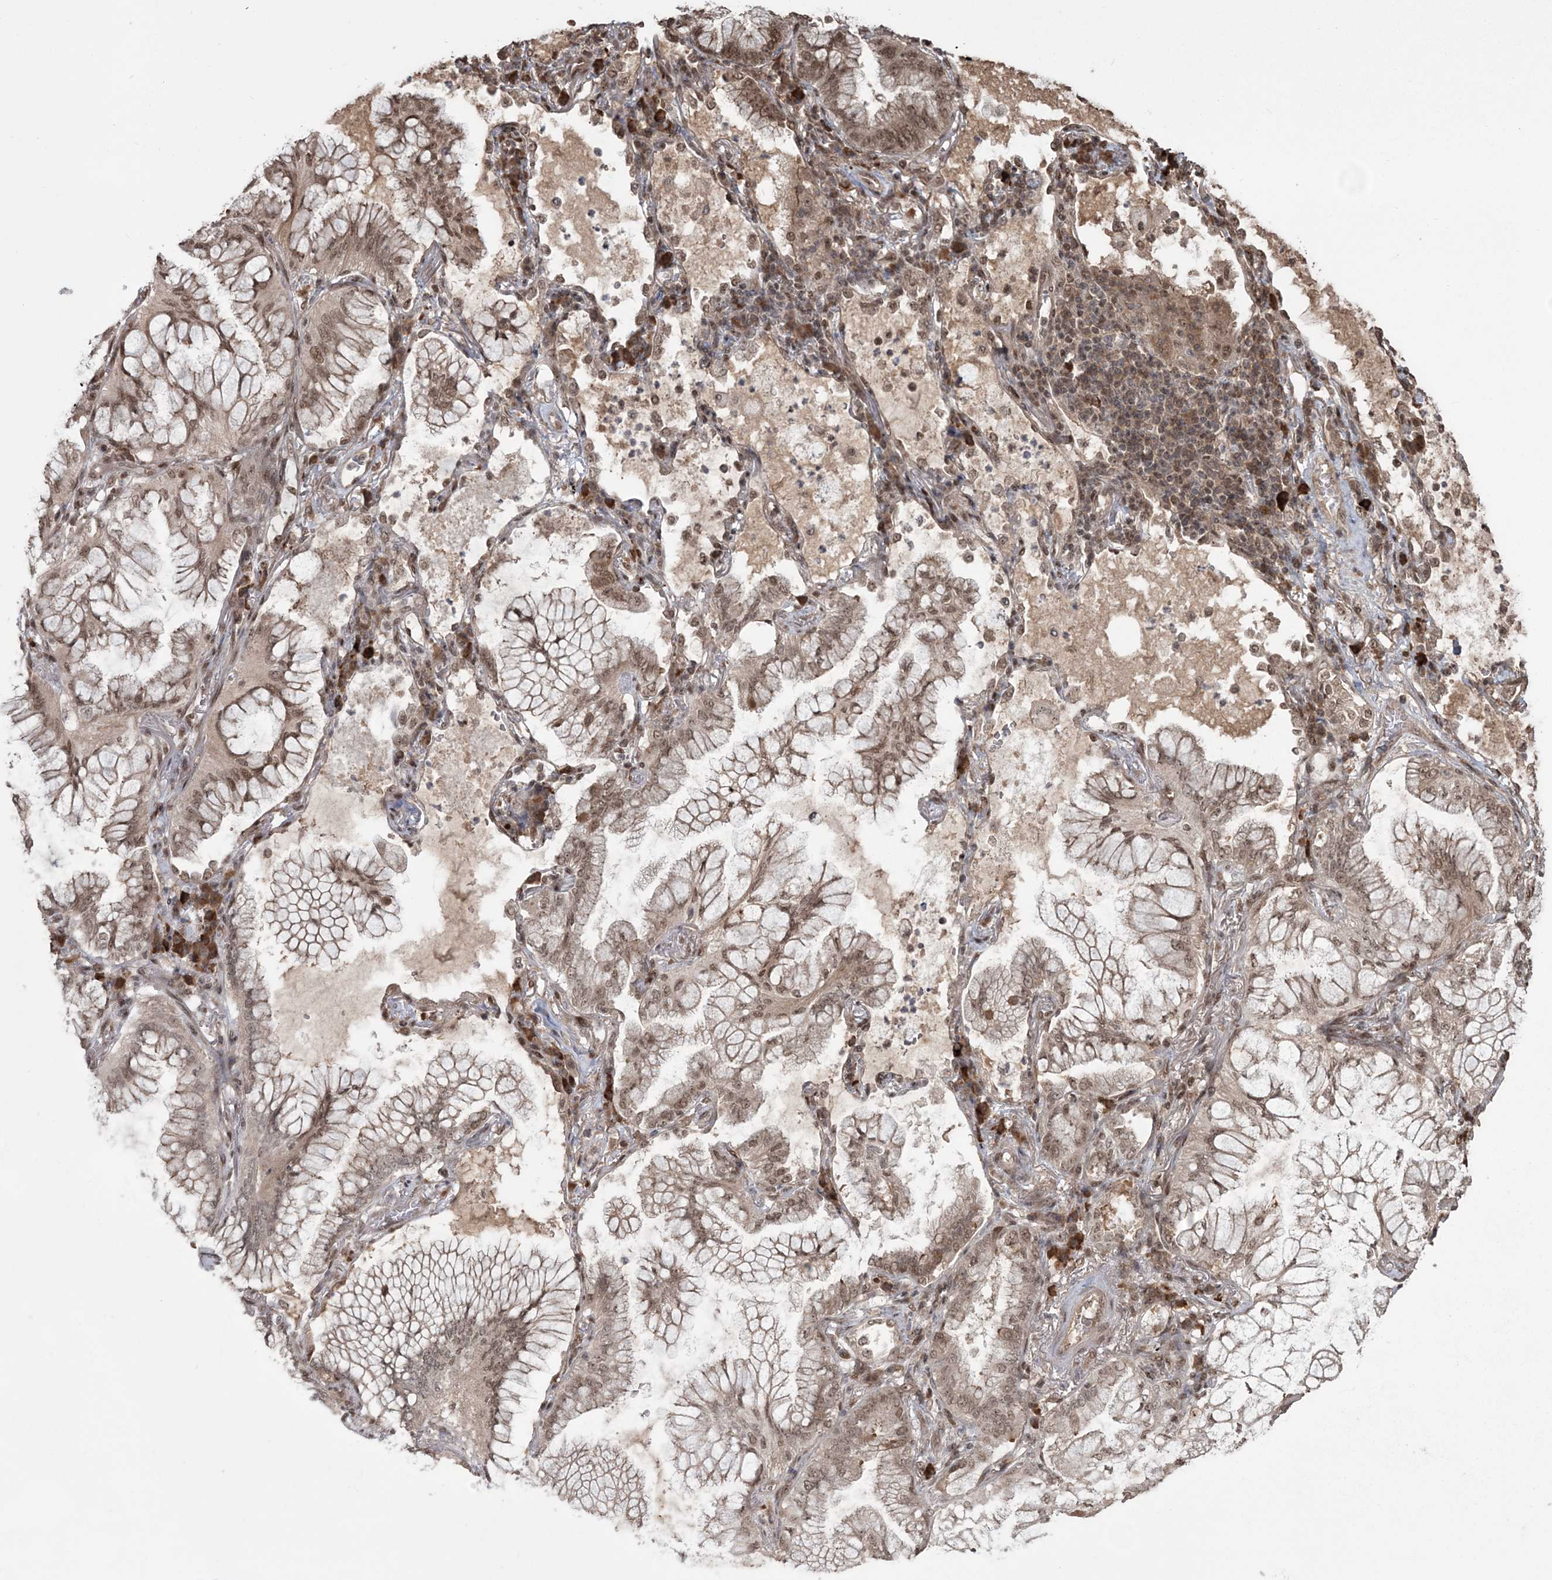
{"staining": {"intensity": "moderate", "quantity": ">75%", "location": "cytoplasmic/membranous,nuclear"}, "tissue": "lung cancer", "cell_type": "Tumor cells", "image_type": "cancer", "snomed": [{"axis": "morphology", "description": "Adenocarcinoma, NOS"}, {"axis": "topography", "description": "Lung"}], "caption": "Lung cancer was stained to show a protein in brown. There is medium levels of moderate cytoplasmic/membranous and nuclear staining in about >75% of tumor cells. (brown staining indicates protein expression, while blue staining denotes nuclei).", "gene": "EPB41L4A", "patient": {"sex": "female", "age": 70}}